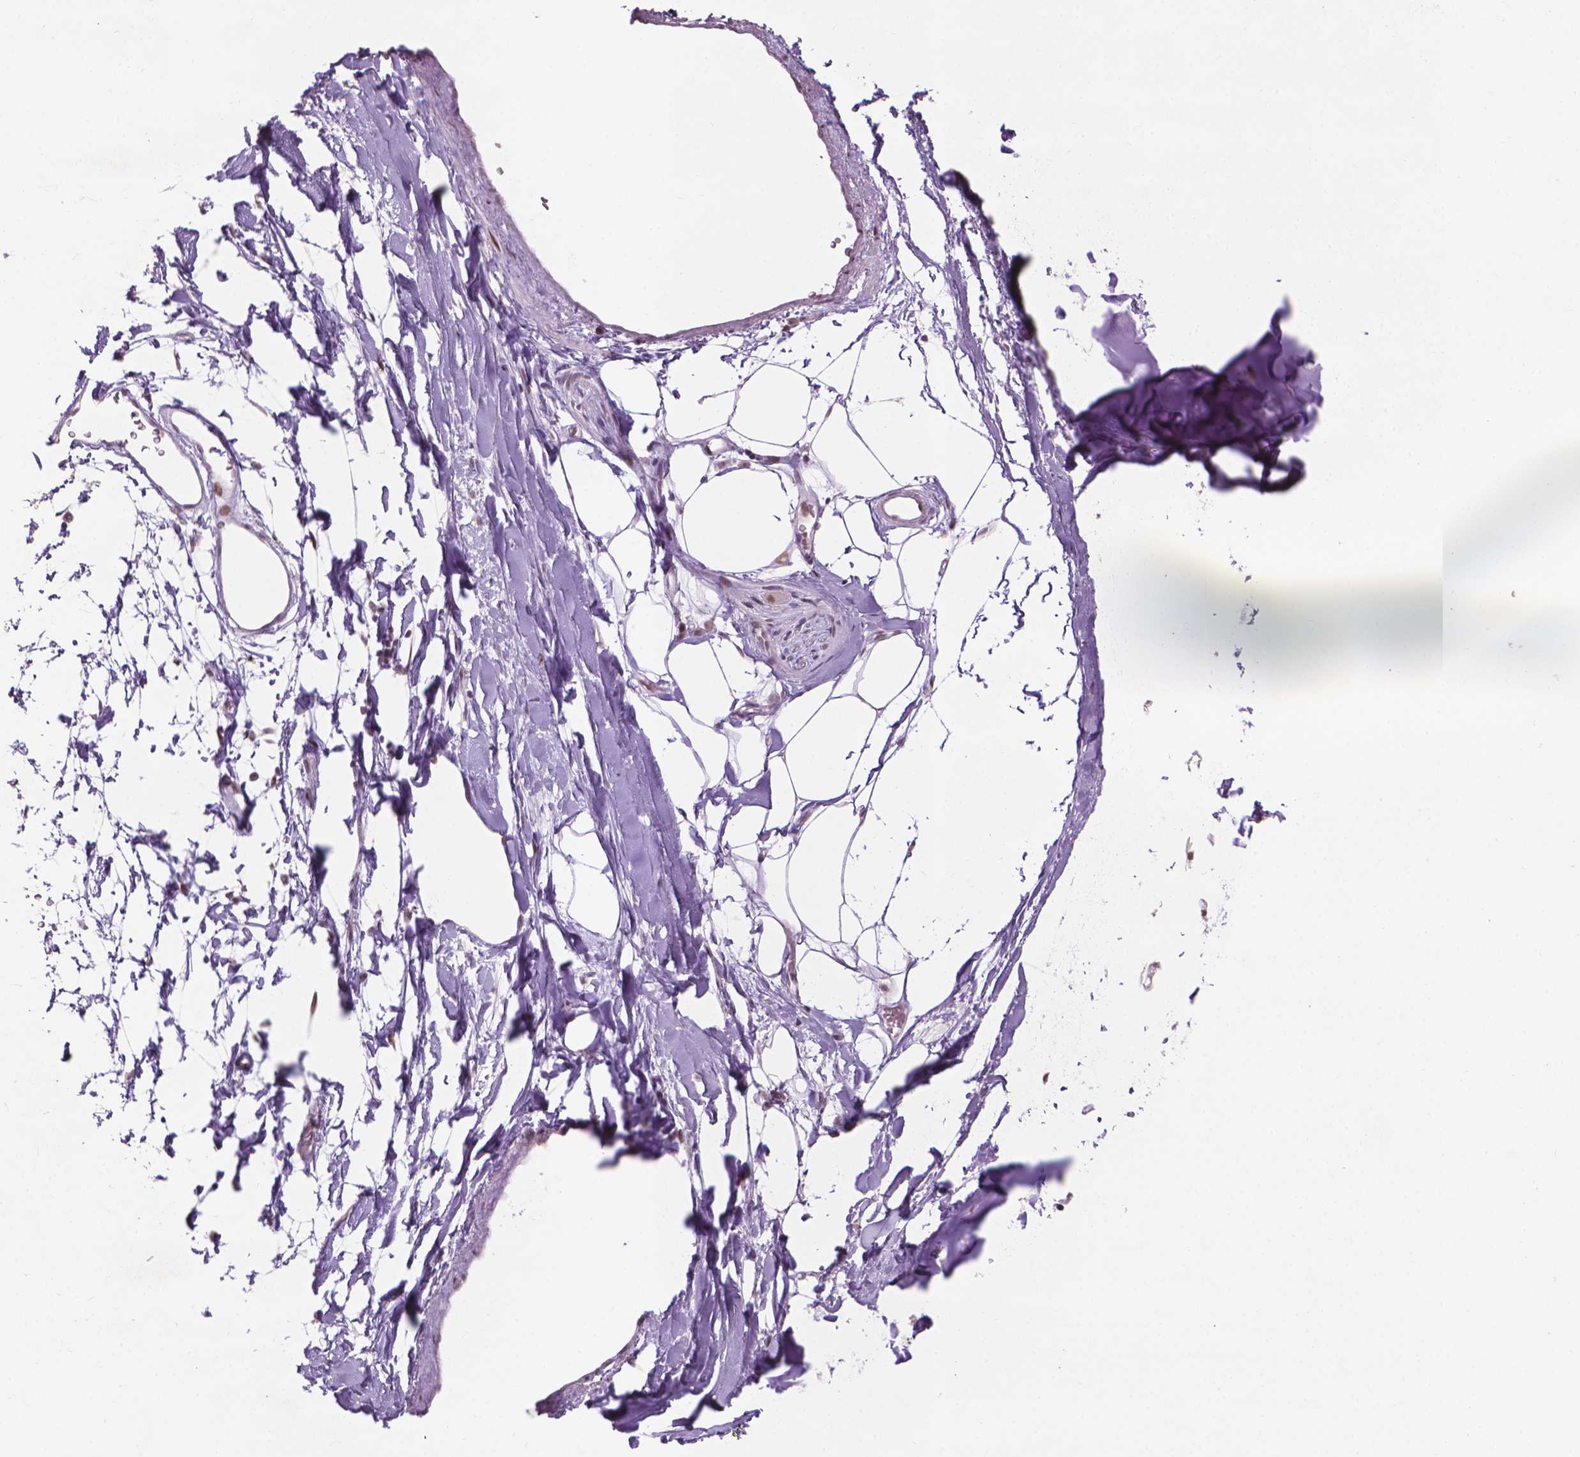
{"staining": {"intensity": "moderate", "quantity": "25%-75%", "location": "nuclear"}, "tissue": "adipose tissue", "cell_type": "Adipocytes", "image_type": "normal", "snomed": [{"axis": "morphology", "description": "Normal tissue, NOS"}, {"axis": "topography", "description": "Cartilage tissue"}, {"axis": "topography", "description": "Bronchus"}], "caption": "Protein analysis of unremarkable adipose tissue displays moderate nuclear positivity in approximately 25%-75% of adipocytes. The staining was performed using DAB to visualize the protein expression in brown, while the nuclei were stained in blue with hematoxylin (Magnification: 20x).", "gene": "HES7", "patient": {"sex": "male", "age": 58}}